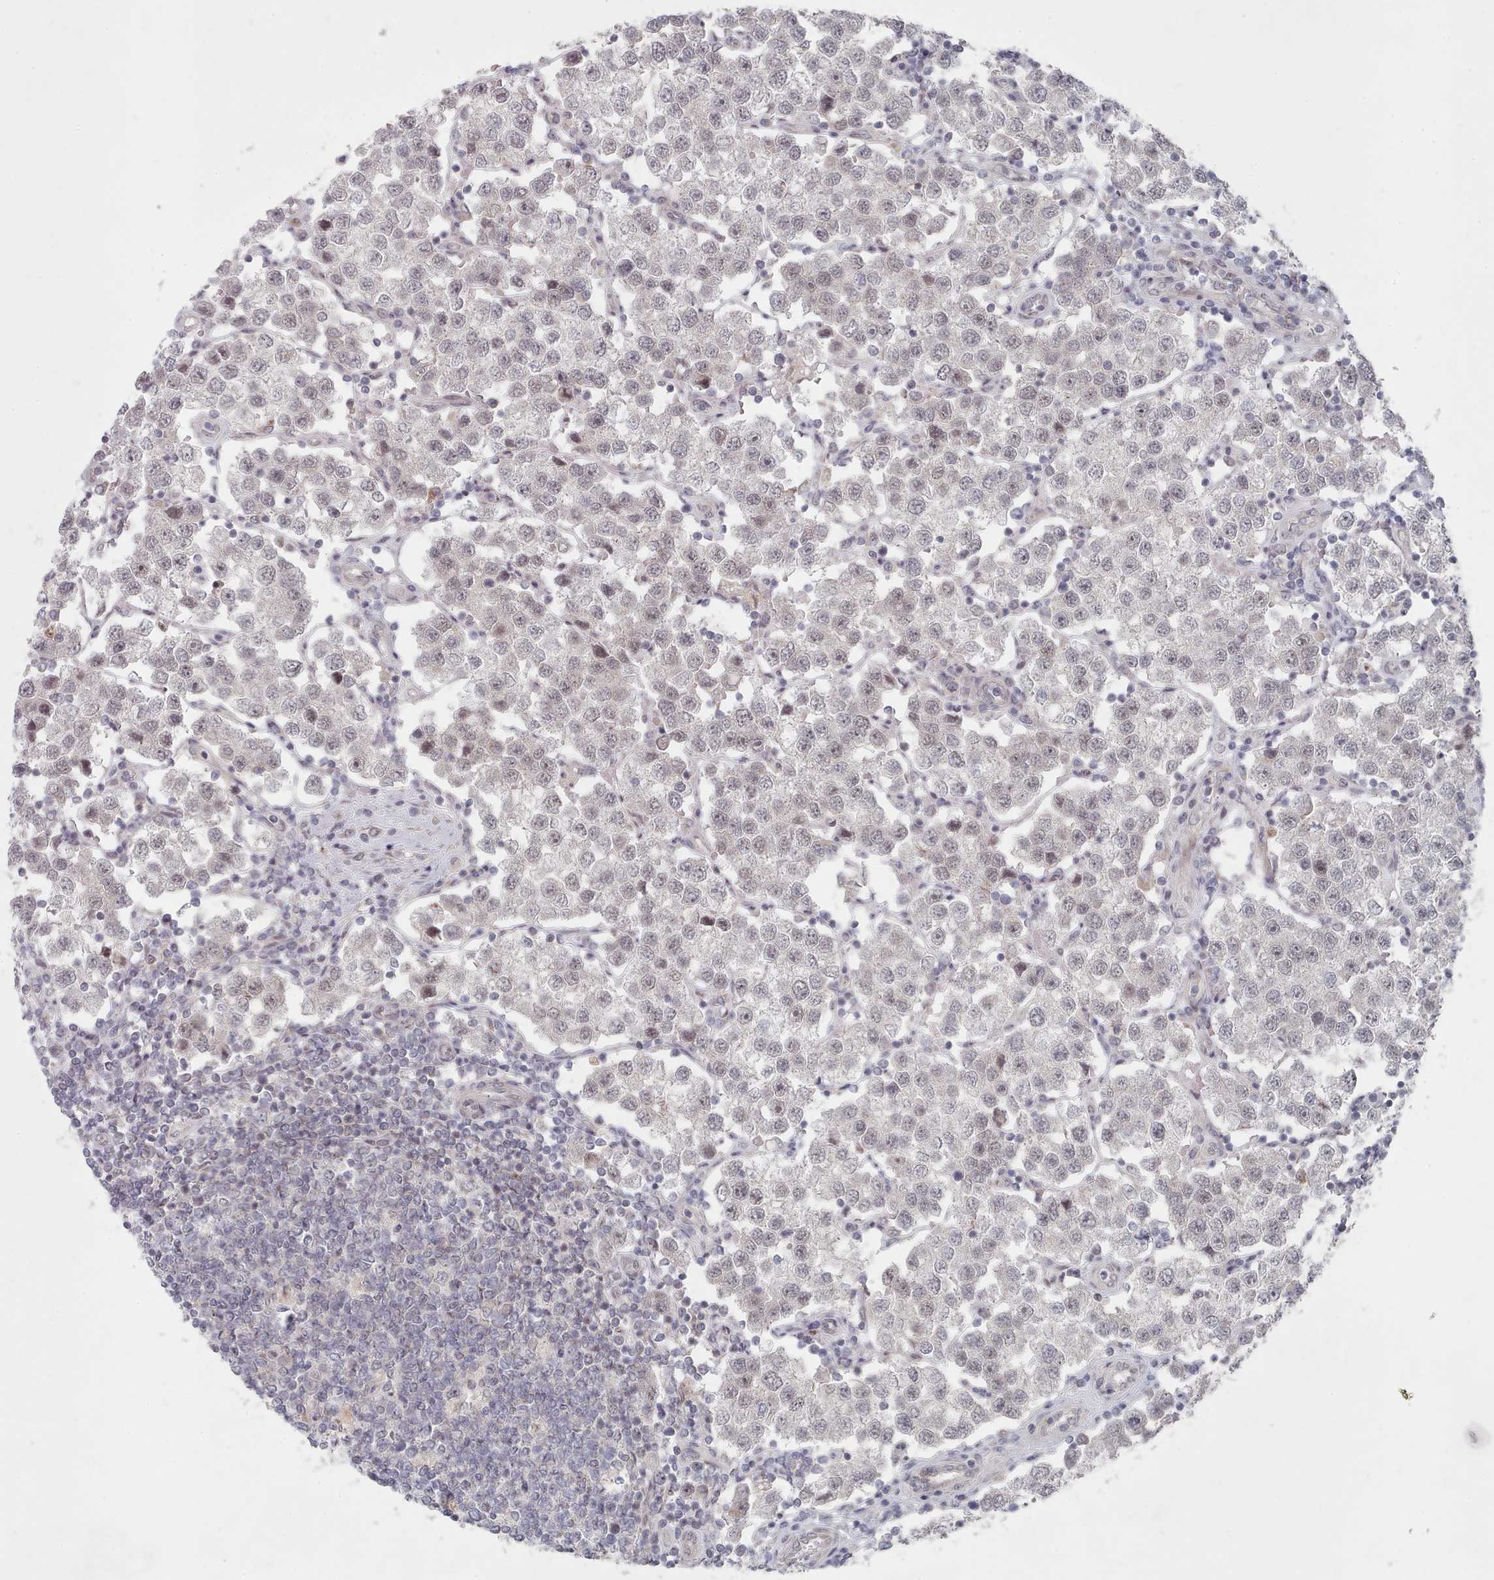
{"staining": {"intensity": "negative", "quantity": "none", "location": "none"}, "tissue": "testis cancer", "cell_type": "Tumor cells", "image_type": "cancer", "snomed": [{"axis": "morphology", "description": "Seminoma, NOS"}, {"axis": "topography", "description": "Testis"}], "caption": "This is an IHC image of testis cancer. There is no staining in tumor cells.", "gene": "CPSF4", "patient": {"sex": "male", "age": 37}}